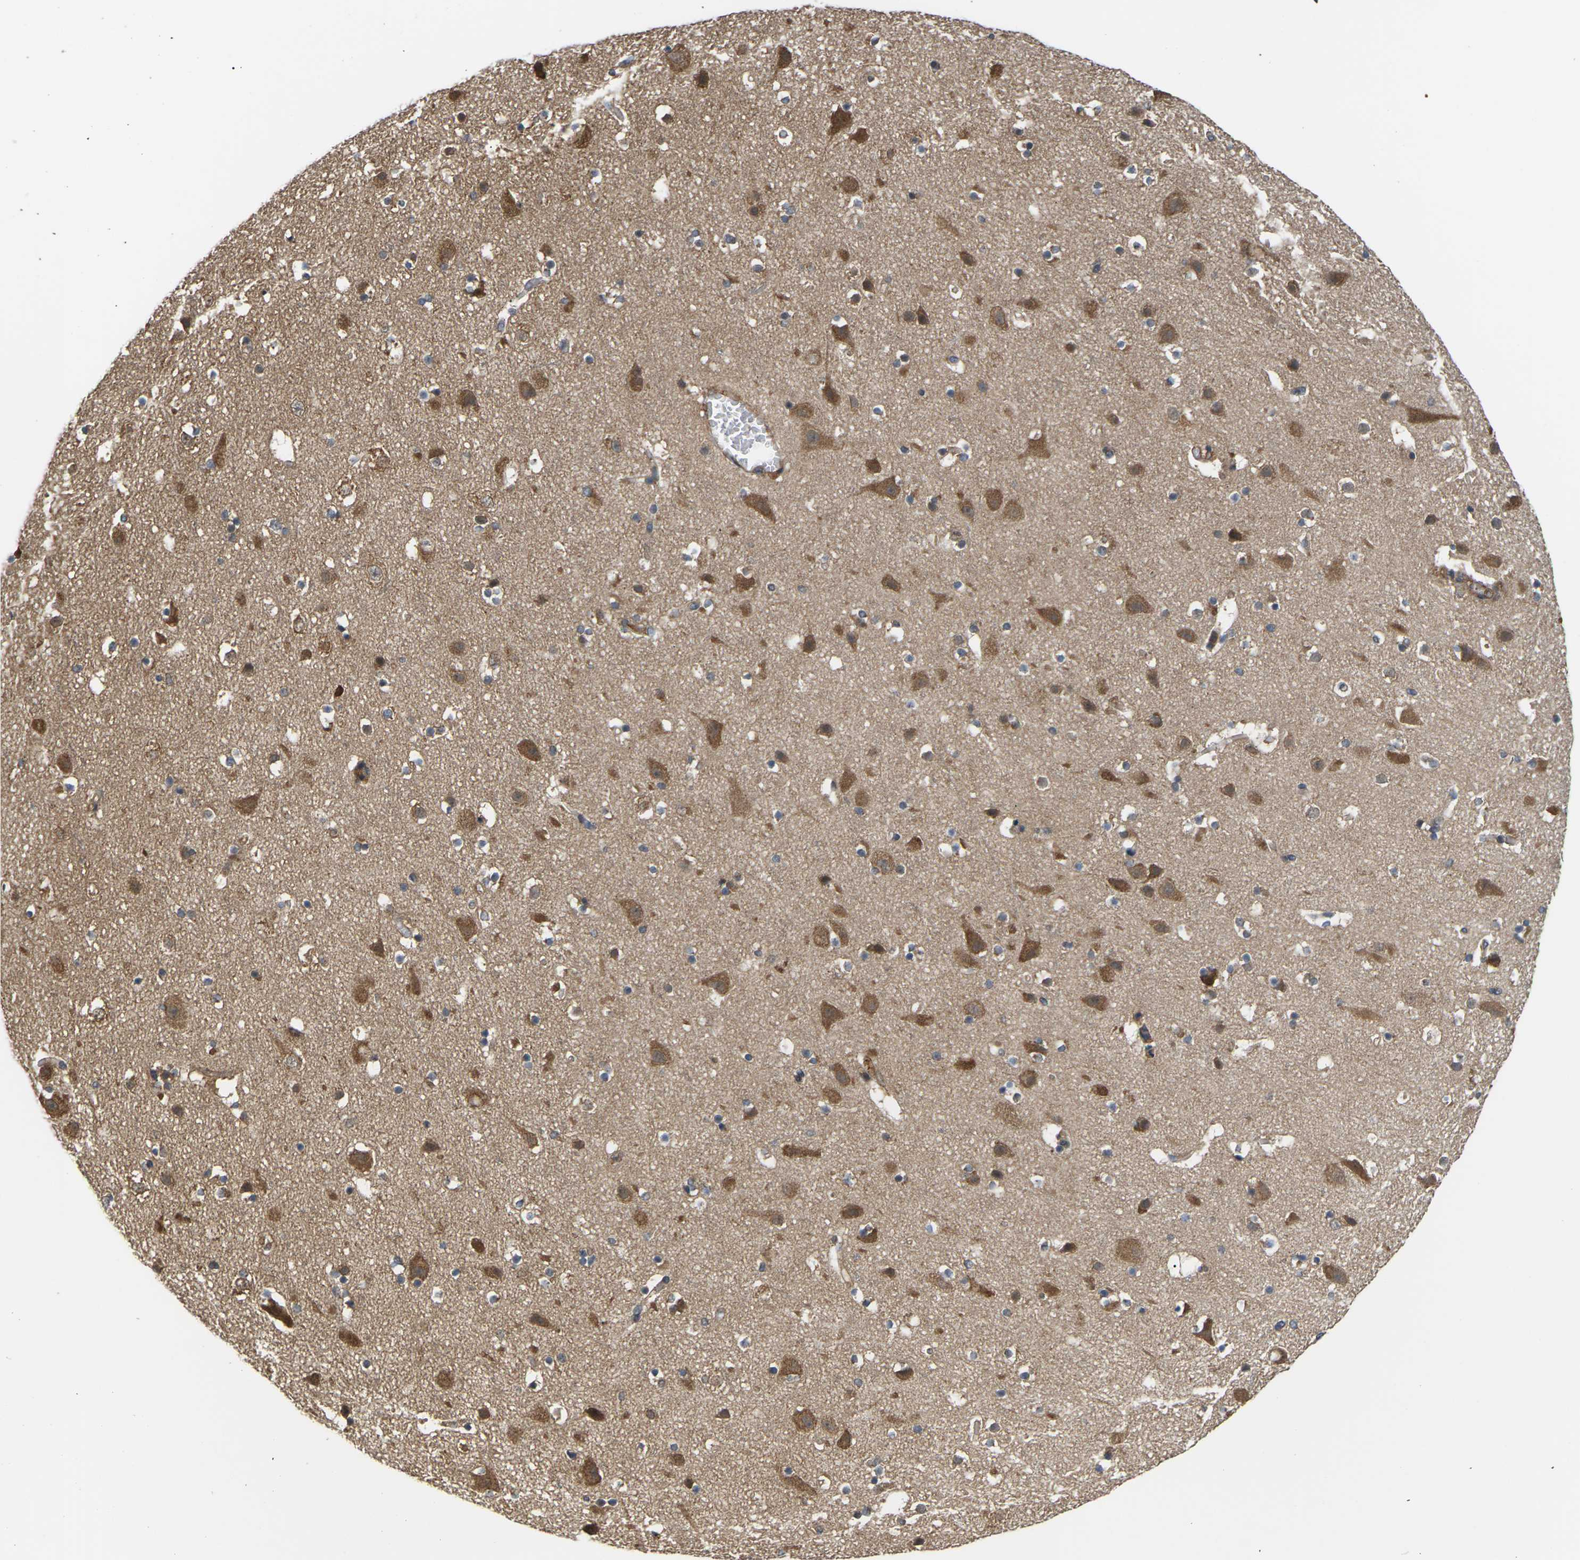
{"staining": {"intensity": "moderate", "quantity": ">75%", "location": "cytoplasmic/membranous"}, "tissue": "cerebral cortex", "cell_type": "Endothelial cells", "image_type": "normal", "snomed": [{"axis": "morphology", "description": "Normal tissue, NOS"}, {"axis": "topography", "description": "Cerebral cortex"}], "caption": "This histopathology image shows immunohistochemistry staining of unremarkable human cerebral cortex, with medium moderate cytoplasmic/membranous staining in about >75% of endothelial cells.", "gene": "NRAS", "patient": {"sex": "male", "age": 45}}